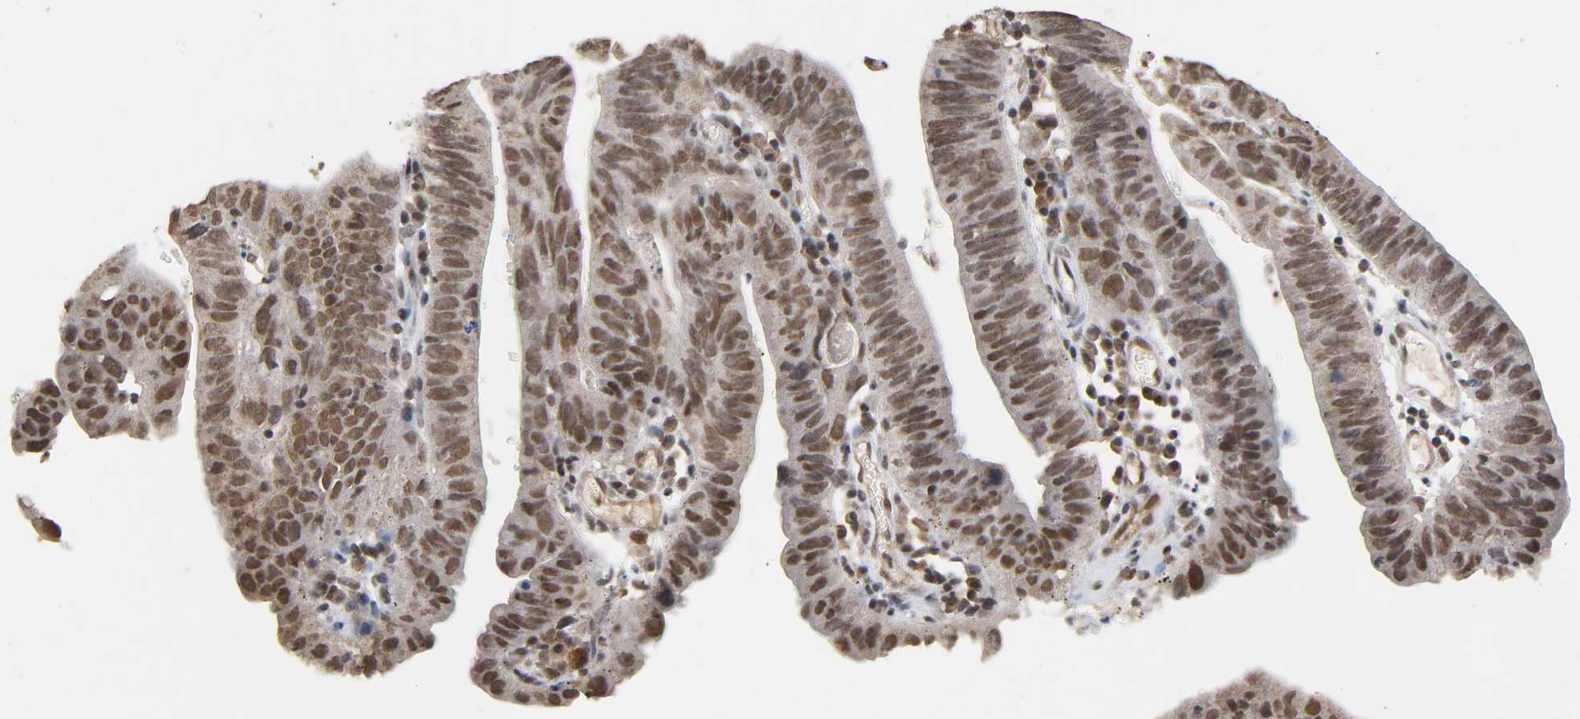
{"staining": {"intensity": "strong", "quantity": "25%-75%", "location": "cytoplasmic/membranous,nuclear"}, "tissue": "stomach cancer", "cell_type": "Tumor cells", "image_type": "cancer", "snomed": [{"axis": "morphology", "description": "Adenocarcinoma, NOS"}, {"axis": "topography", "description": "Stomach"}], "caption": "Strong cytoplasmic/membranous and nuclear protein expression is appreciated in approximately 25%-75% of tumor cells in stomach adenocarcinoma. The staining was performed using DAB (3,3'-diaminobenzidine) to visualize the protein expression in brown, while the nuclei were stained in blue with hematoxylin (Magnification: 20x).", "gene": "ZNF384", "patient": {"sex": "male", "age": 59}}